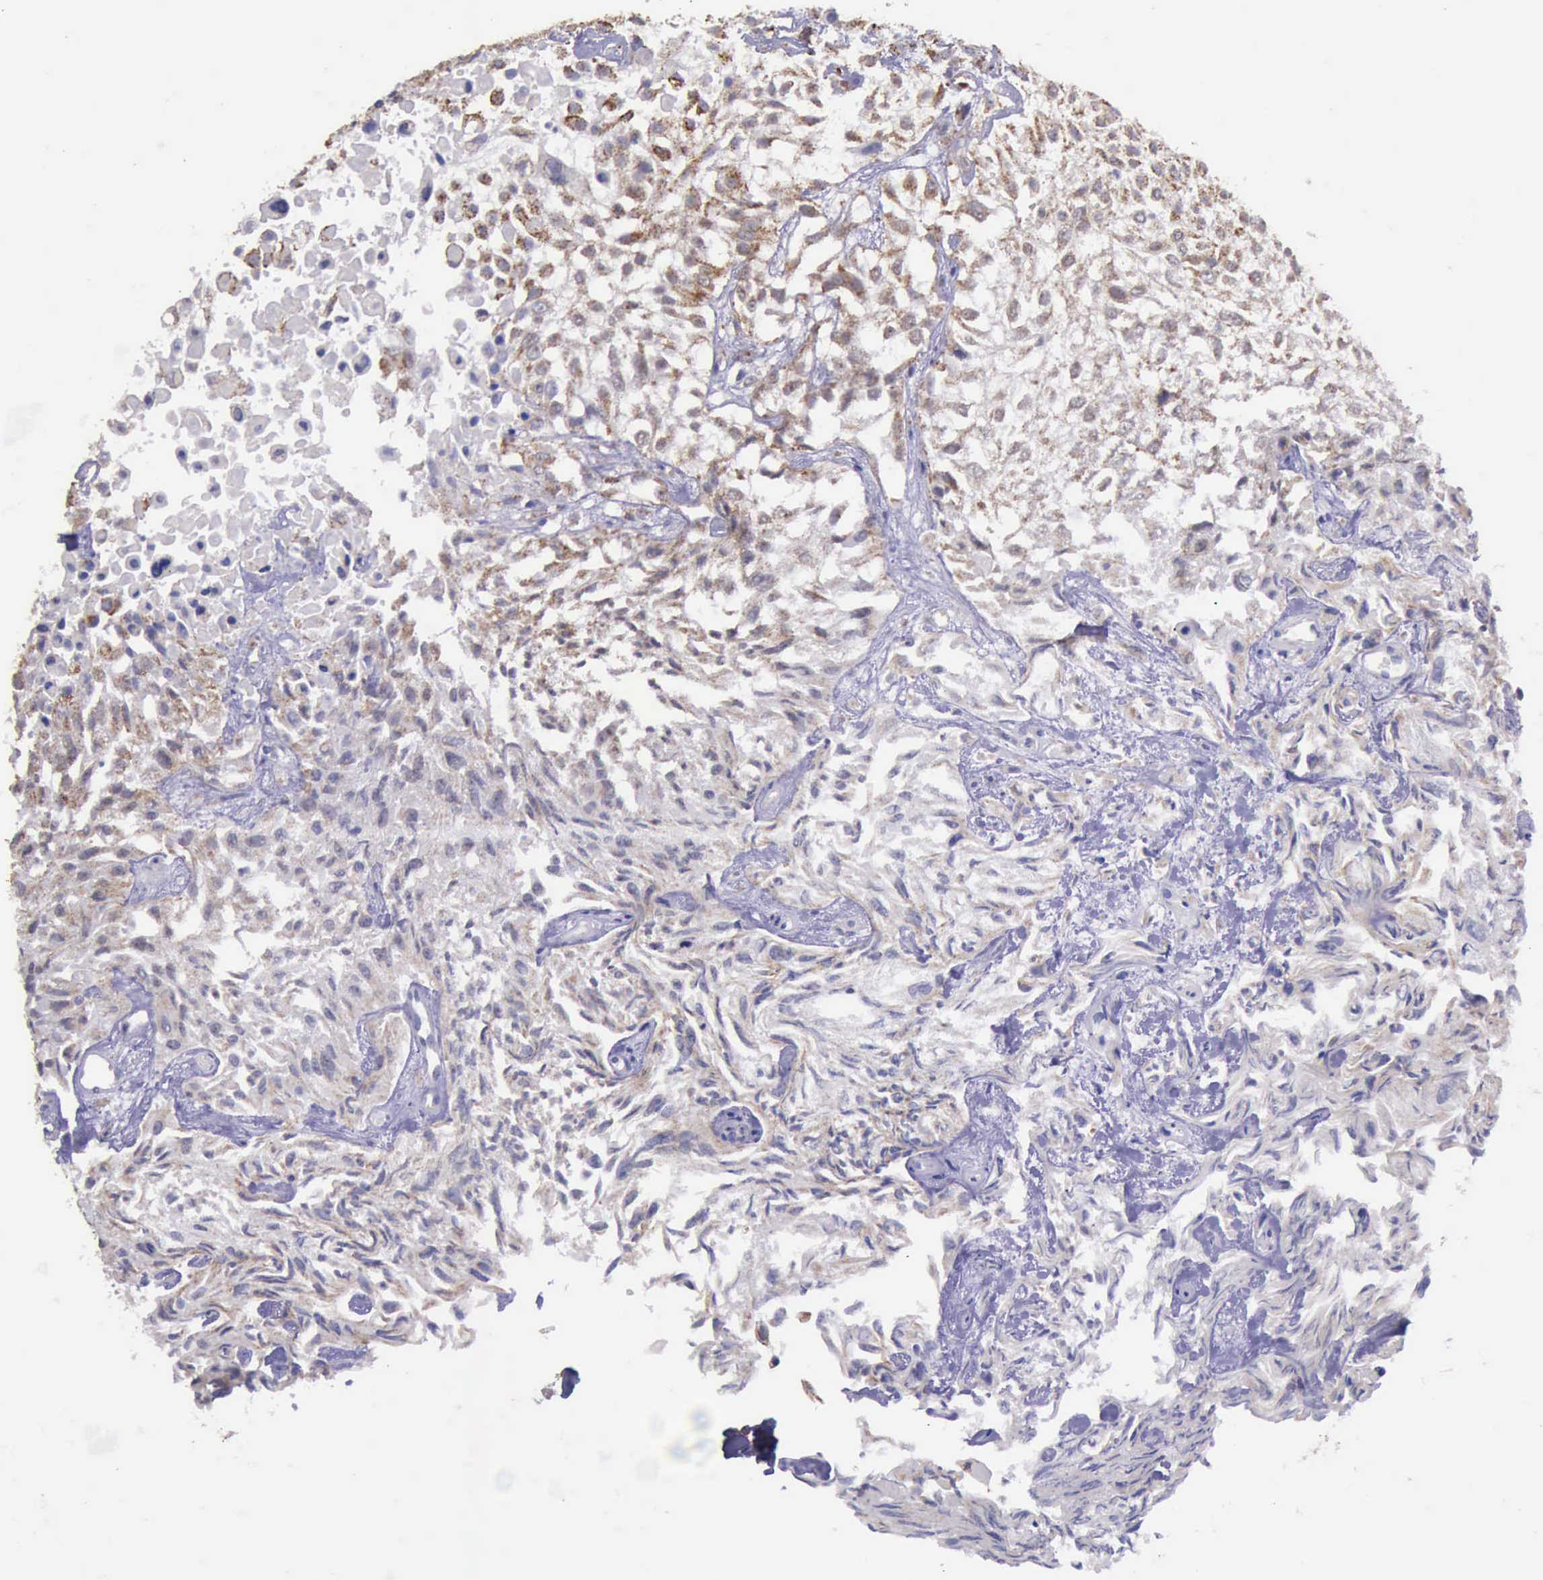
{"staining": {"intensity": "weak", "quantity": "25%-75%", "location": "cytoplasmic/membranous"}, "tissue": "urothelial cancer", "cell_type": "Tumor cells", "image_type": "cancer", "snomed": [{"axis": "morphology", "description": "Urothelial carcinoma, High grade"}, {"axis": "topography", "description": "Urinary bladder"}], "caption": "Immunohistochemical staining of urothelial cancer reveals low levels of weak cytoplasmic/membranous protein expression in about 25%-75% of tumor cells.", "gene": "TXN2", "patient": {"sex": "male", "age": 56}}